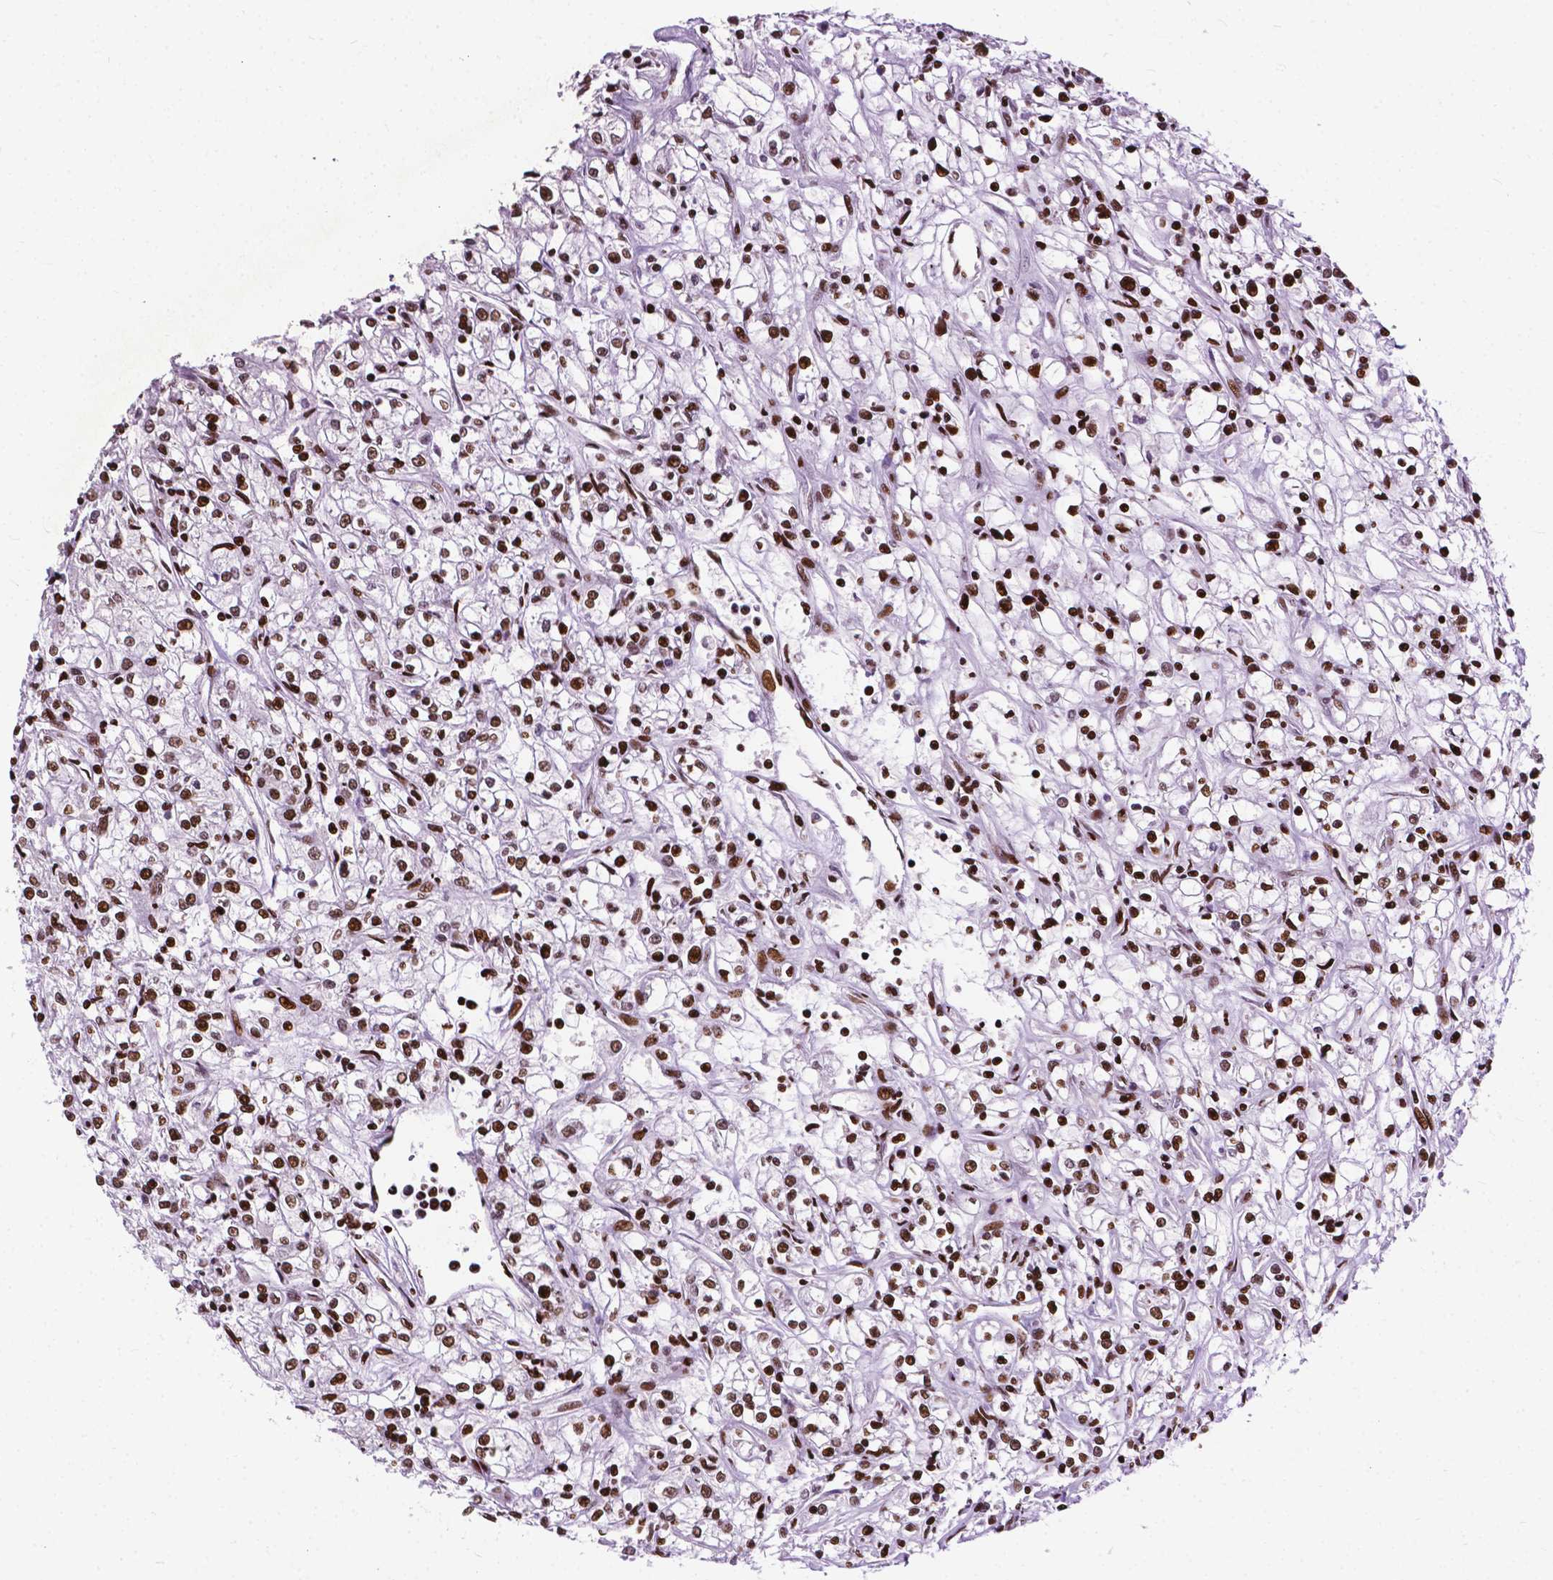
{"staining": {"intensity": "strong", "quantity": ">75%", "location": "nuclear"}, "tissue": "renal cancer", "cell_type": "Tumor cells", "image_type": "cancer", "snomed": [{"axis": "morphology", "description": "Adenocarcinoma, NOS"}, {"axis": "topography", "description": "Kidney"}], "caption": "Immunohistochemistry of renal cancer (adenocarcinoma) shows high levels of strong nuclear positivity in about >75% of tumor cells. (DAB (3,3'-diaminobenzidine) IHC, brown staining for protein, blue staining for nuclei).", "gene": "SMIM5", "patient": {"sex": "female", "age": 59}}